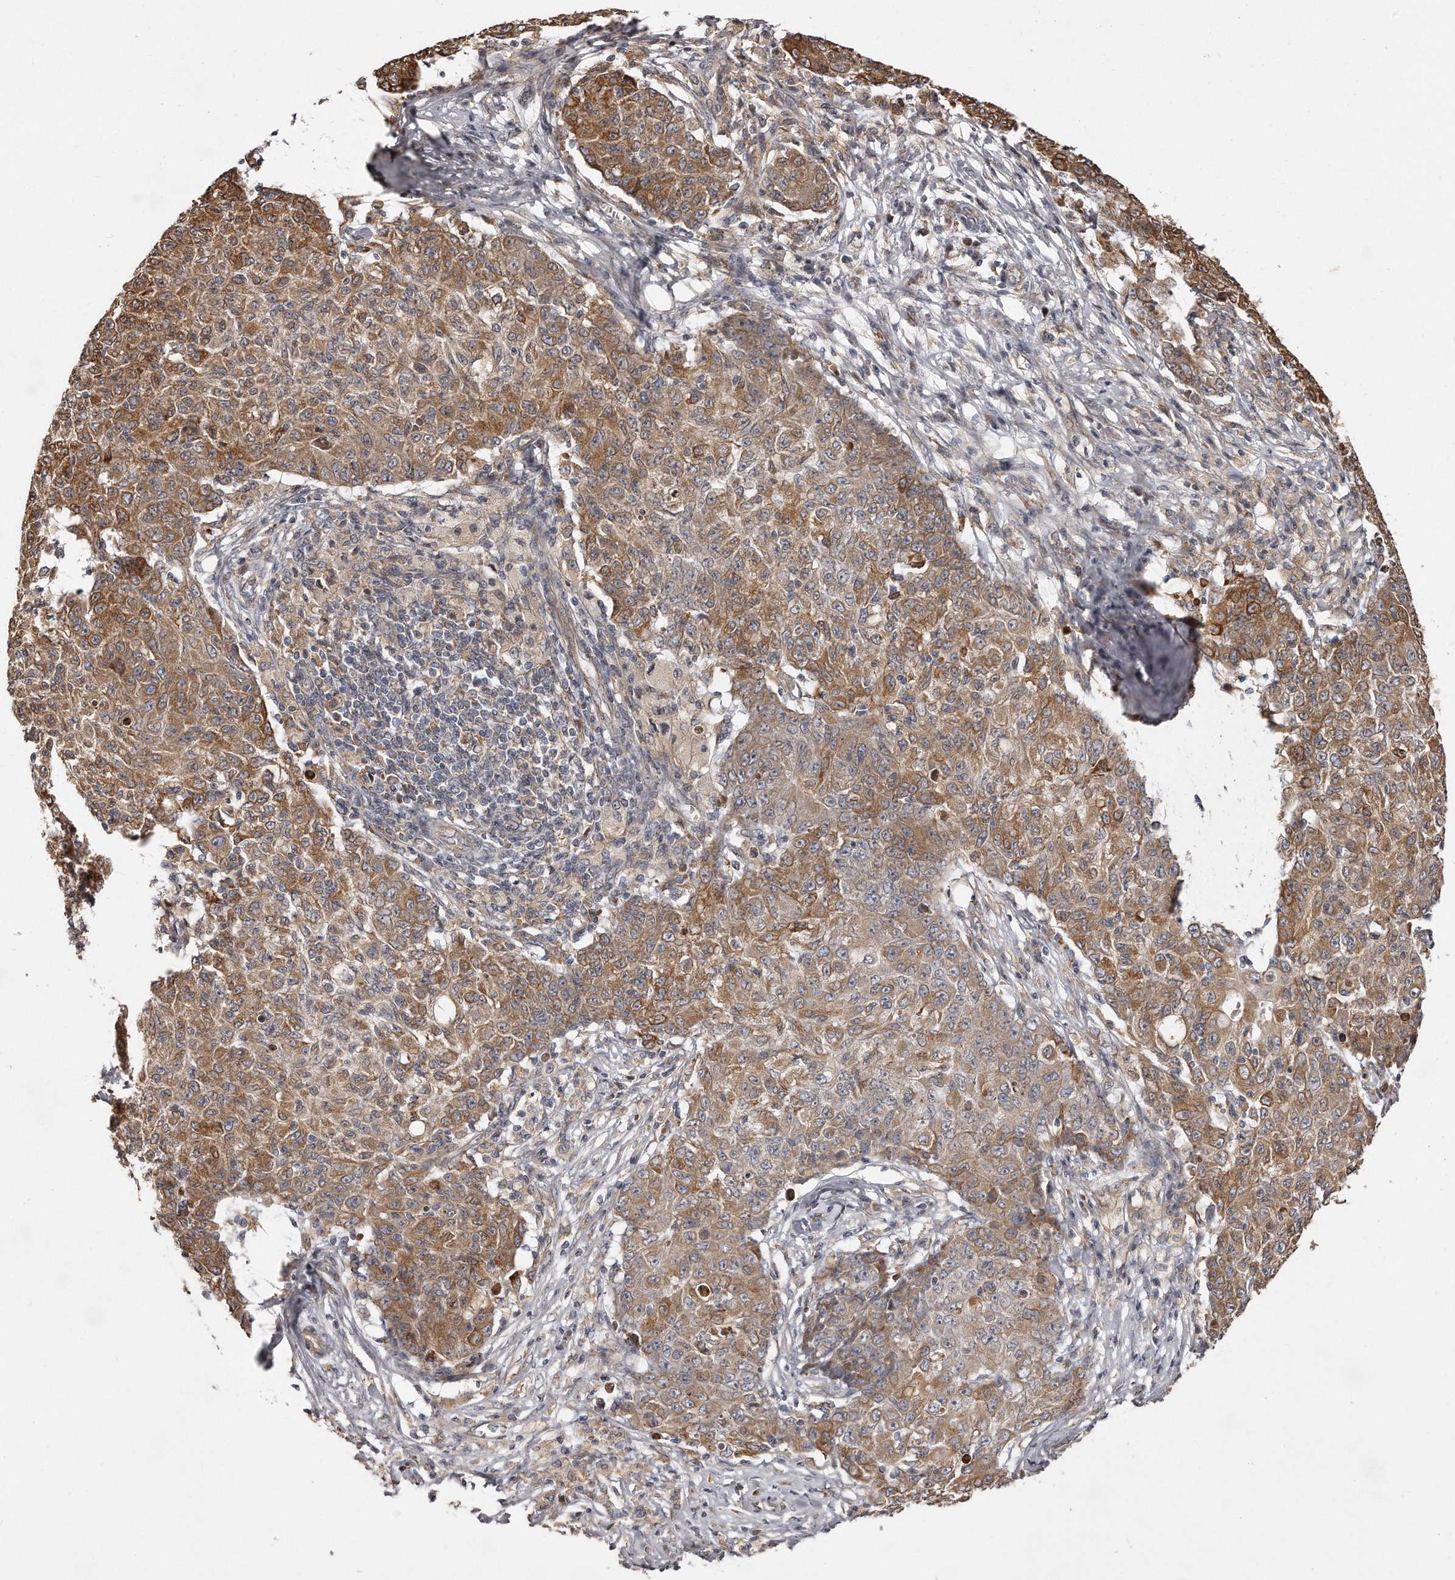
{"staining": {"intensity": "moderate", "quantity": ">75%", "location": "cytoplasmic/membranous"}, "tissue": "ovarian cancer", "cell_type": "Tumor cells", "image_type": "cancer", "snomed": [{"axis": "morphology", "description": "Carcinoma, endometroid"}, {"axis": "topography", "description": "Ovary"}], "caption": "A medium amount of moderate cytoplasmic/membranous staining is seen in approximately >75% of tumor cells in endometroid carcinoma (ovarian) tissue.", "gene": "TRAPPC14", "patient": {"sex": "female", "age": 42}}